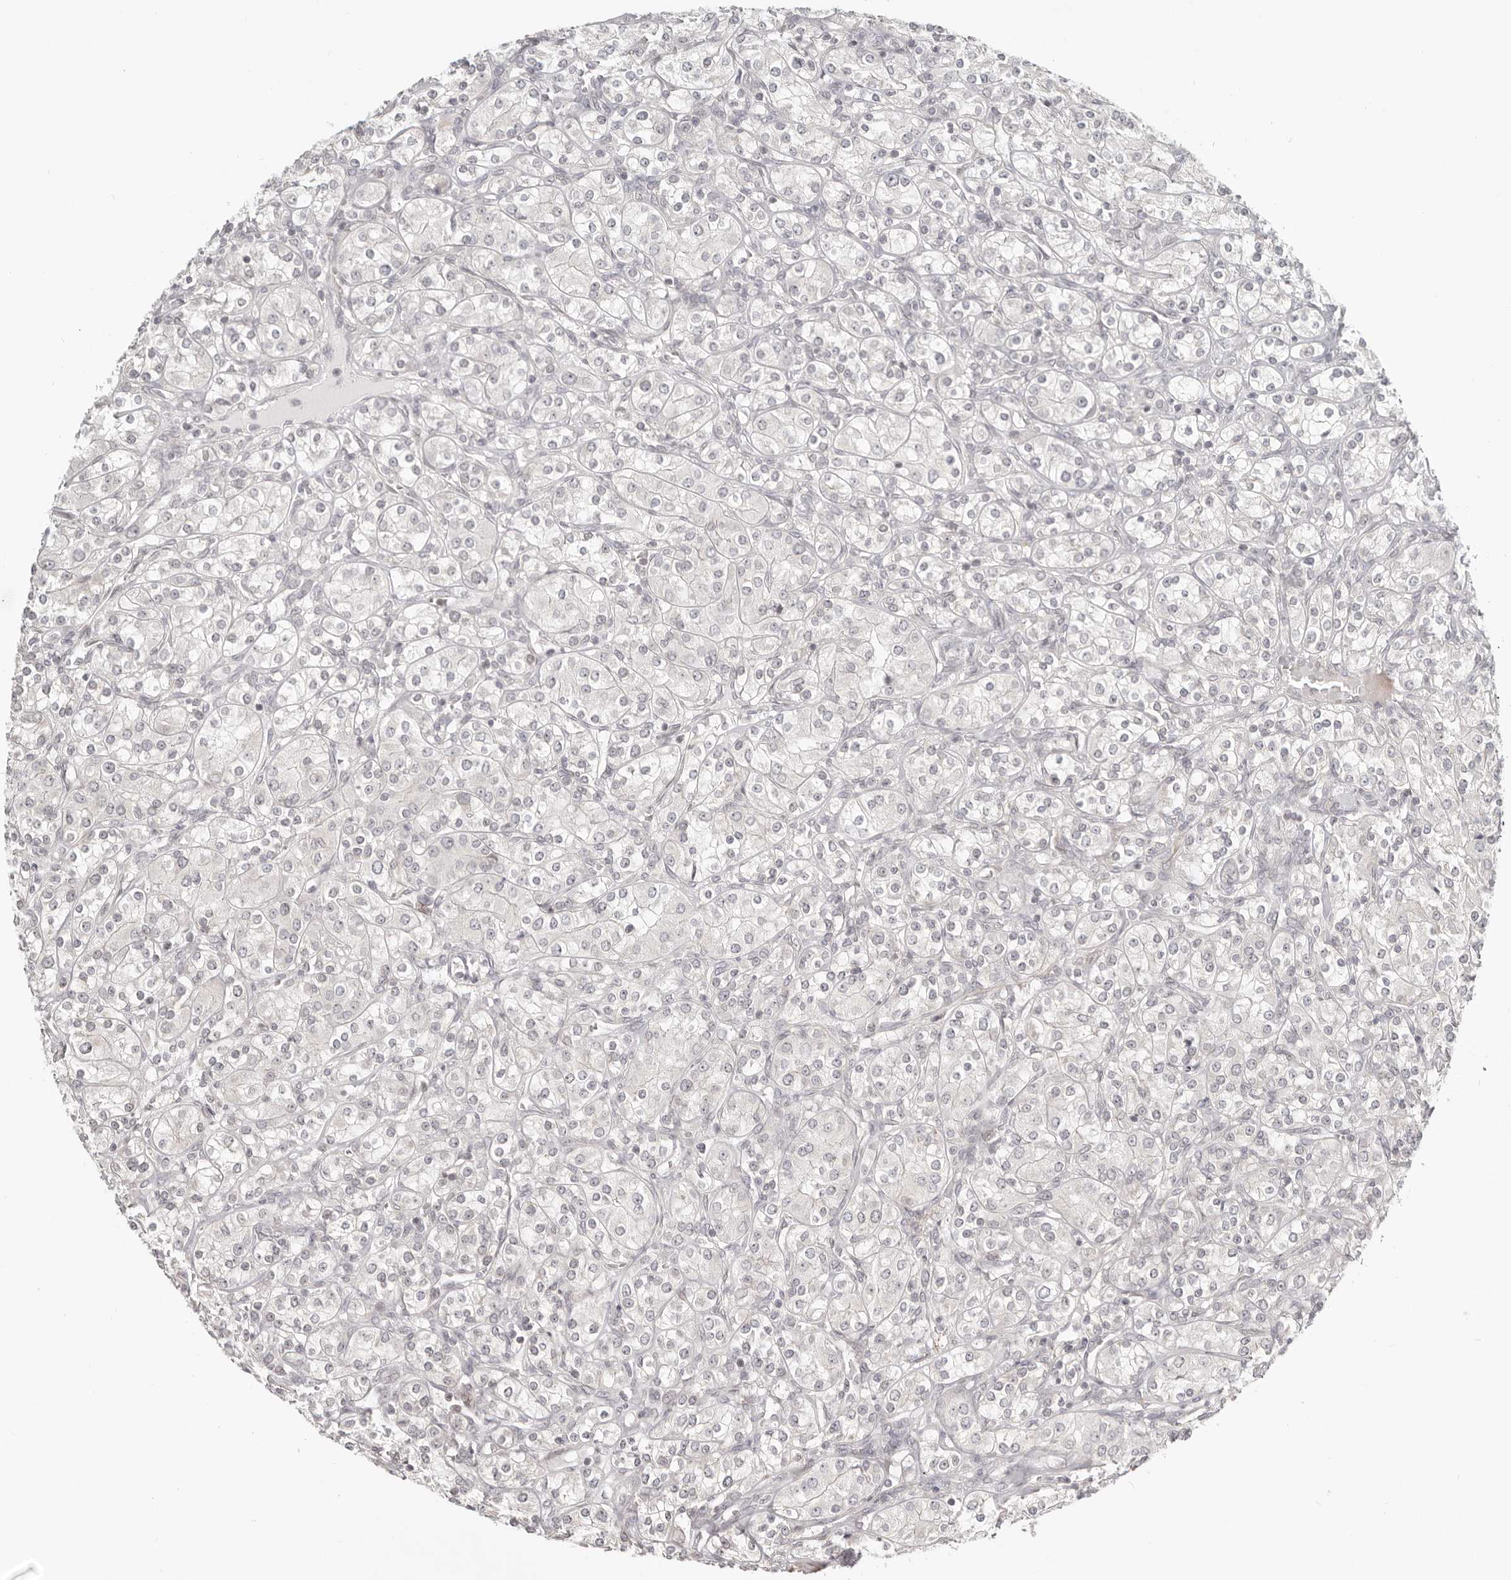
{"staining": {"intensity": "negative", "quantity": "none", "location": "none"}, "tissue": "renal cancer", "cell_type": "Tumor cells", "image_type": "cancer", "snomed": [{"axis": "morphology", "description": "Adenocarcinoma, NOS"}, {"axis": "topography", "description": "Kidney"}], "caption": "The photomicrograph demonstrates no staining of tumor cells in adenocarcinoma (renal). The staining is performed using DAB (3,3'-diaminobenzidine) brown chromogen with nuclei counter-stained in using hematoxylin.", "gene": "NUP153", "patient": {"sex": "male", "age": 77}}